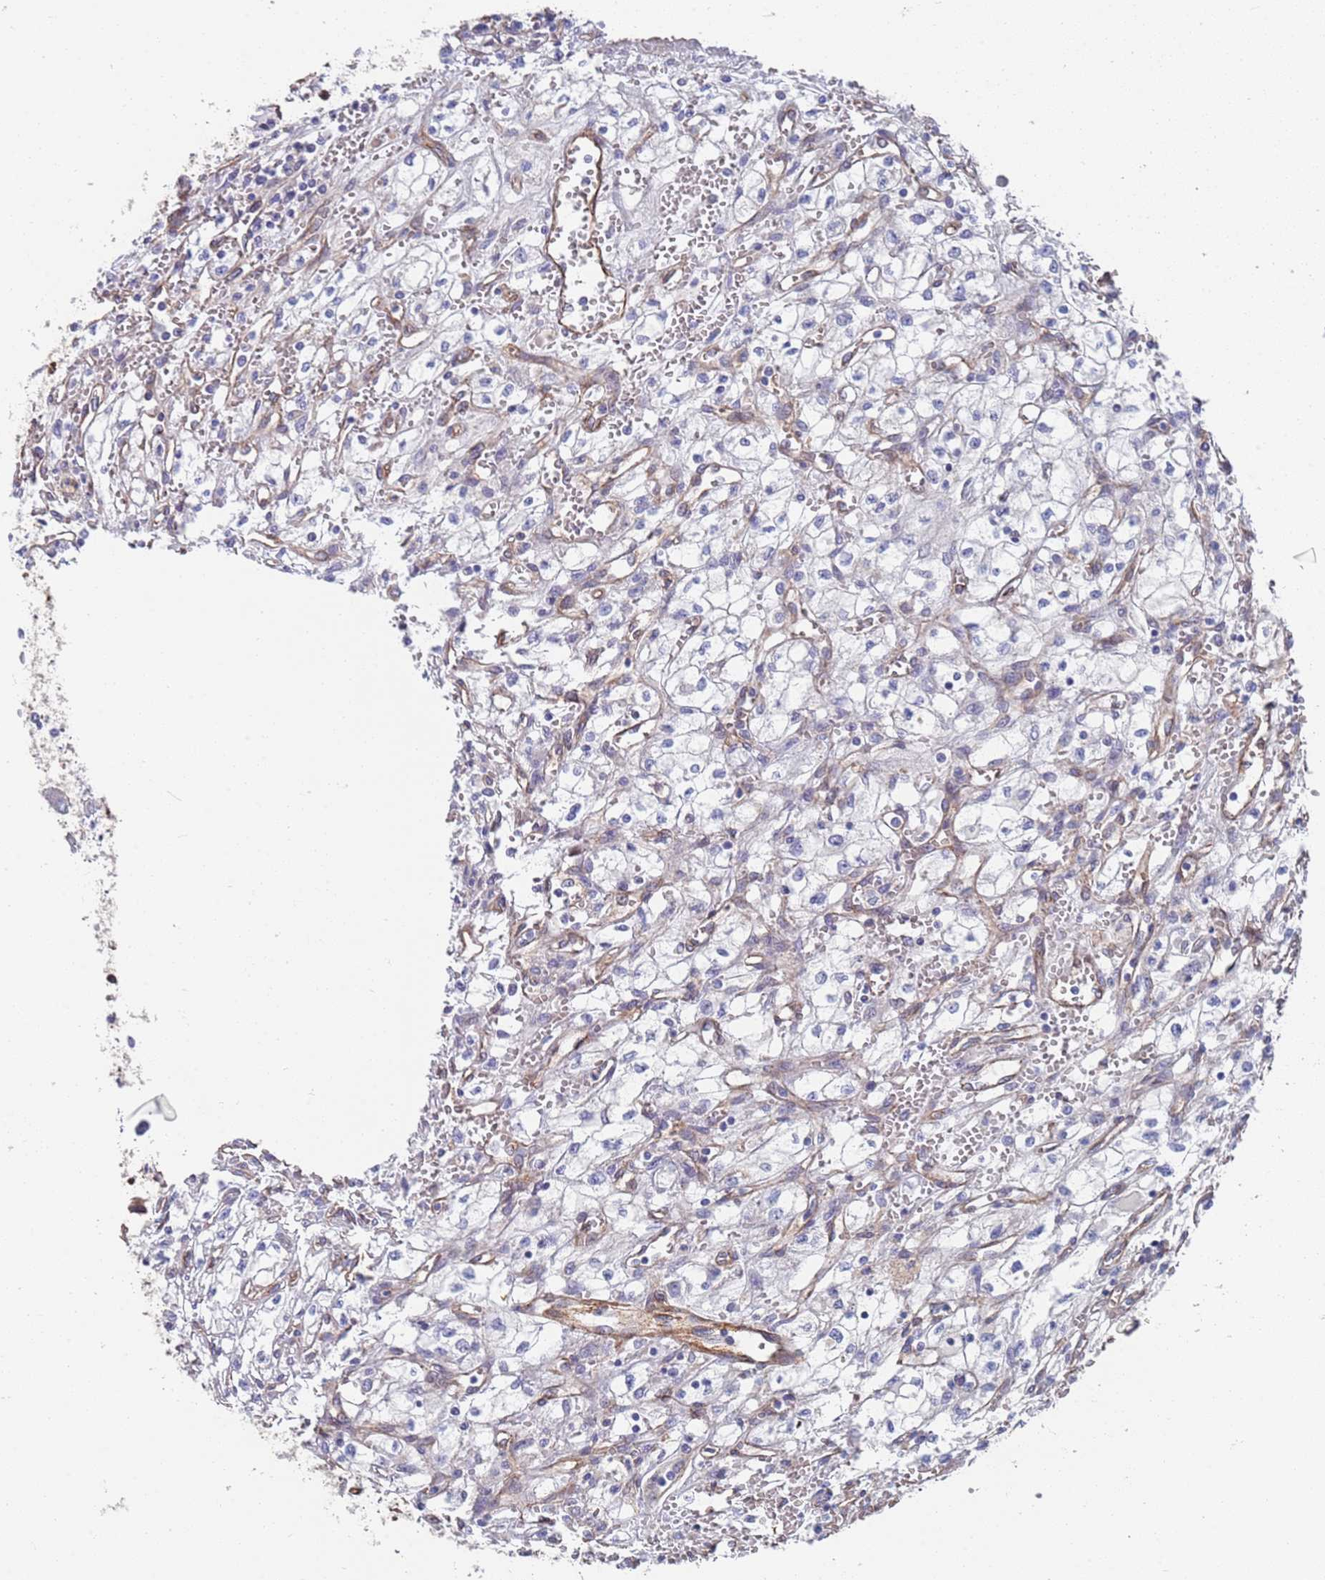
{"staining": {"intensity": "negative", "quantity": "none", "location": "none"}, "tissue": "renal cancer", "cell_type": "Tumor cells", "image_type": "cancer", "snomed": [{"axis": "morphology", "description": "Adenocarcinoma, NOS"}, {"axis": "topography", "description": "Kidney"}], "caption": "The photomicrograph exhibits no significant expression in tumor cells of renal adenocarcinoma. (Stains: DAB (3,3'-diaminobenzidine) immunohistochemistry with hematoxylin counter stain, Microscopy: brightfield microscopy at high magnification).", "gene": "JAKMIP2", "patient": {"sex": "male", "age": 59}}